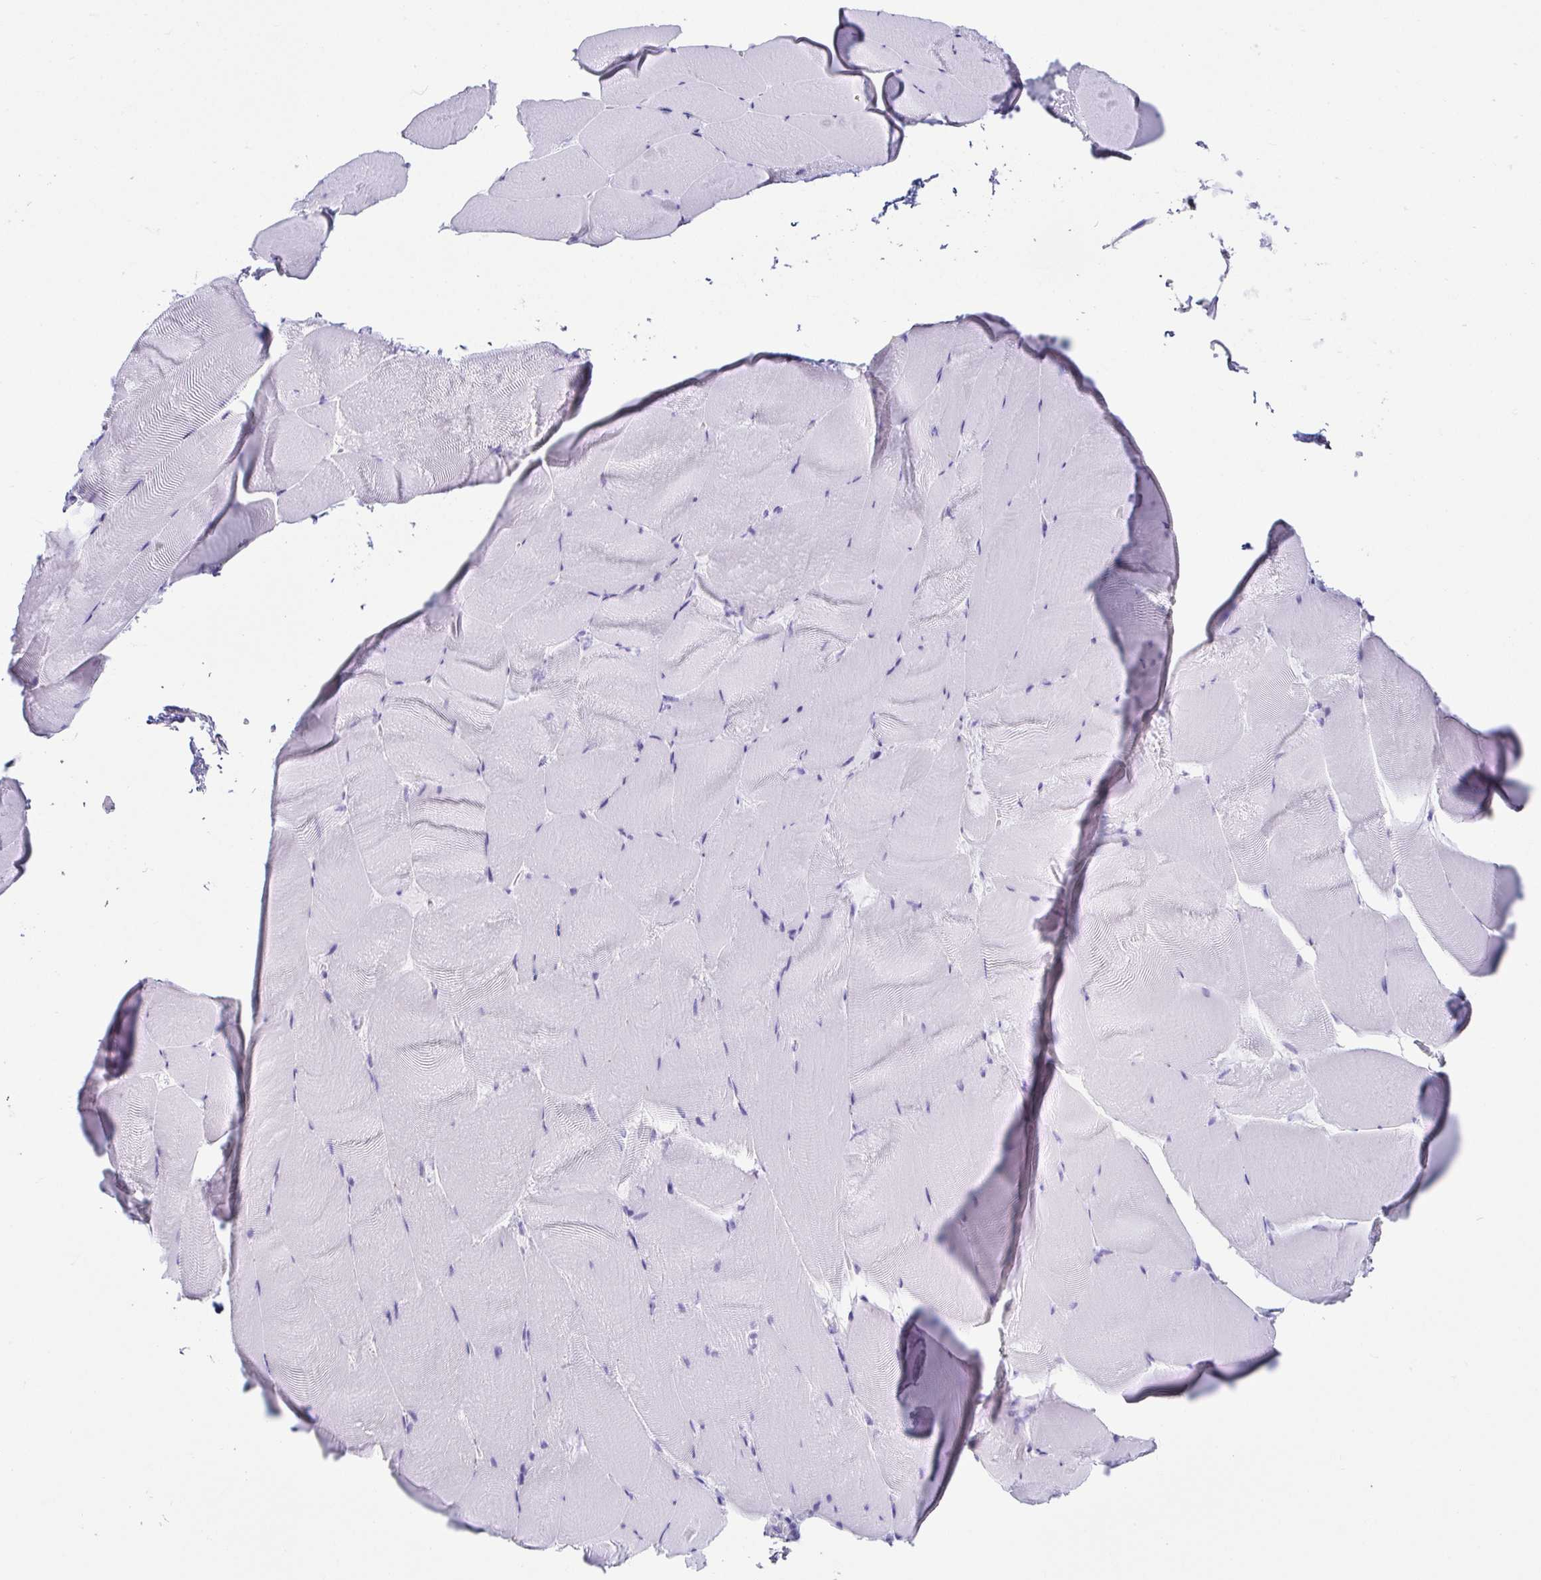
{"staining": {"intensity": "negative", "quantity": "none", "location": "none"}, "tissue": "skeletal muscle", "cell_type": "Myocytes", "image_type": "normal", "snomed": [{"axis": "morphology", "description": "Normal tissue, NOS"}, {"axis": "topography", "description": "Skeletal muscle"}], "caption": "Skeletal muscle was stained to show a protein in brown. There is no significant expression in myocytes.", "gene": "CD164L2", "patient": {"sex": "female", "age": 64}}